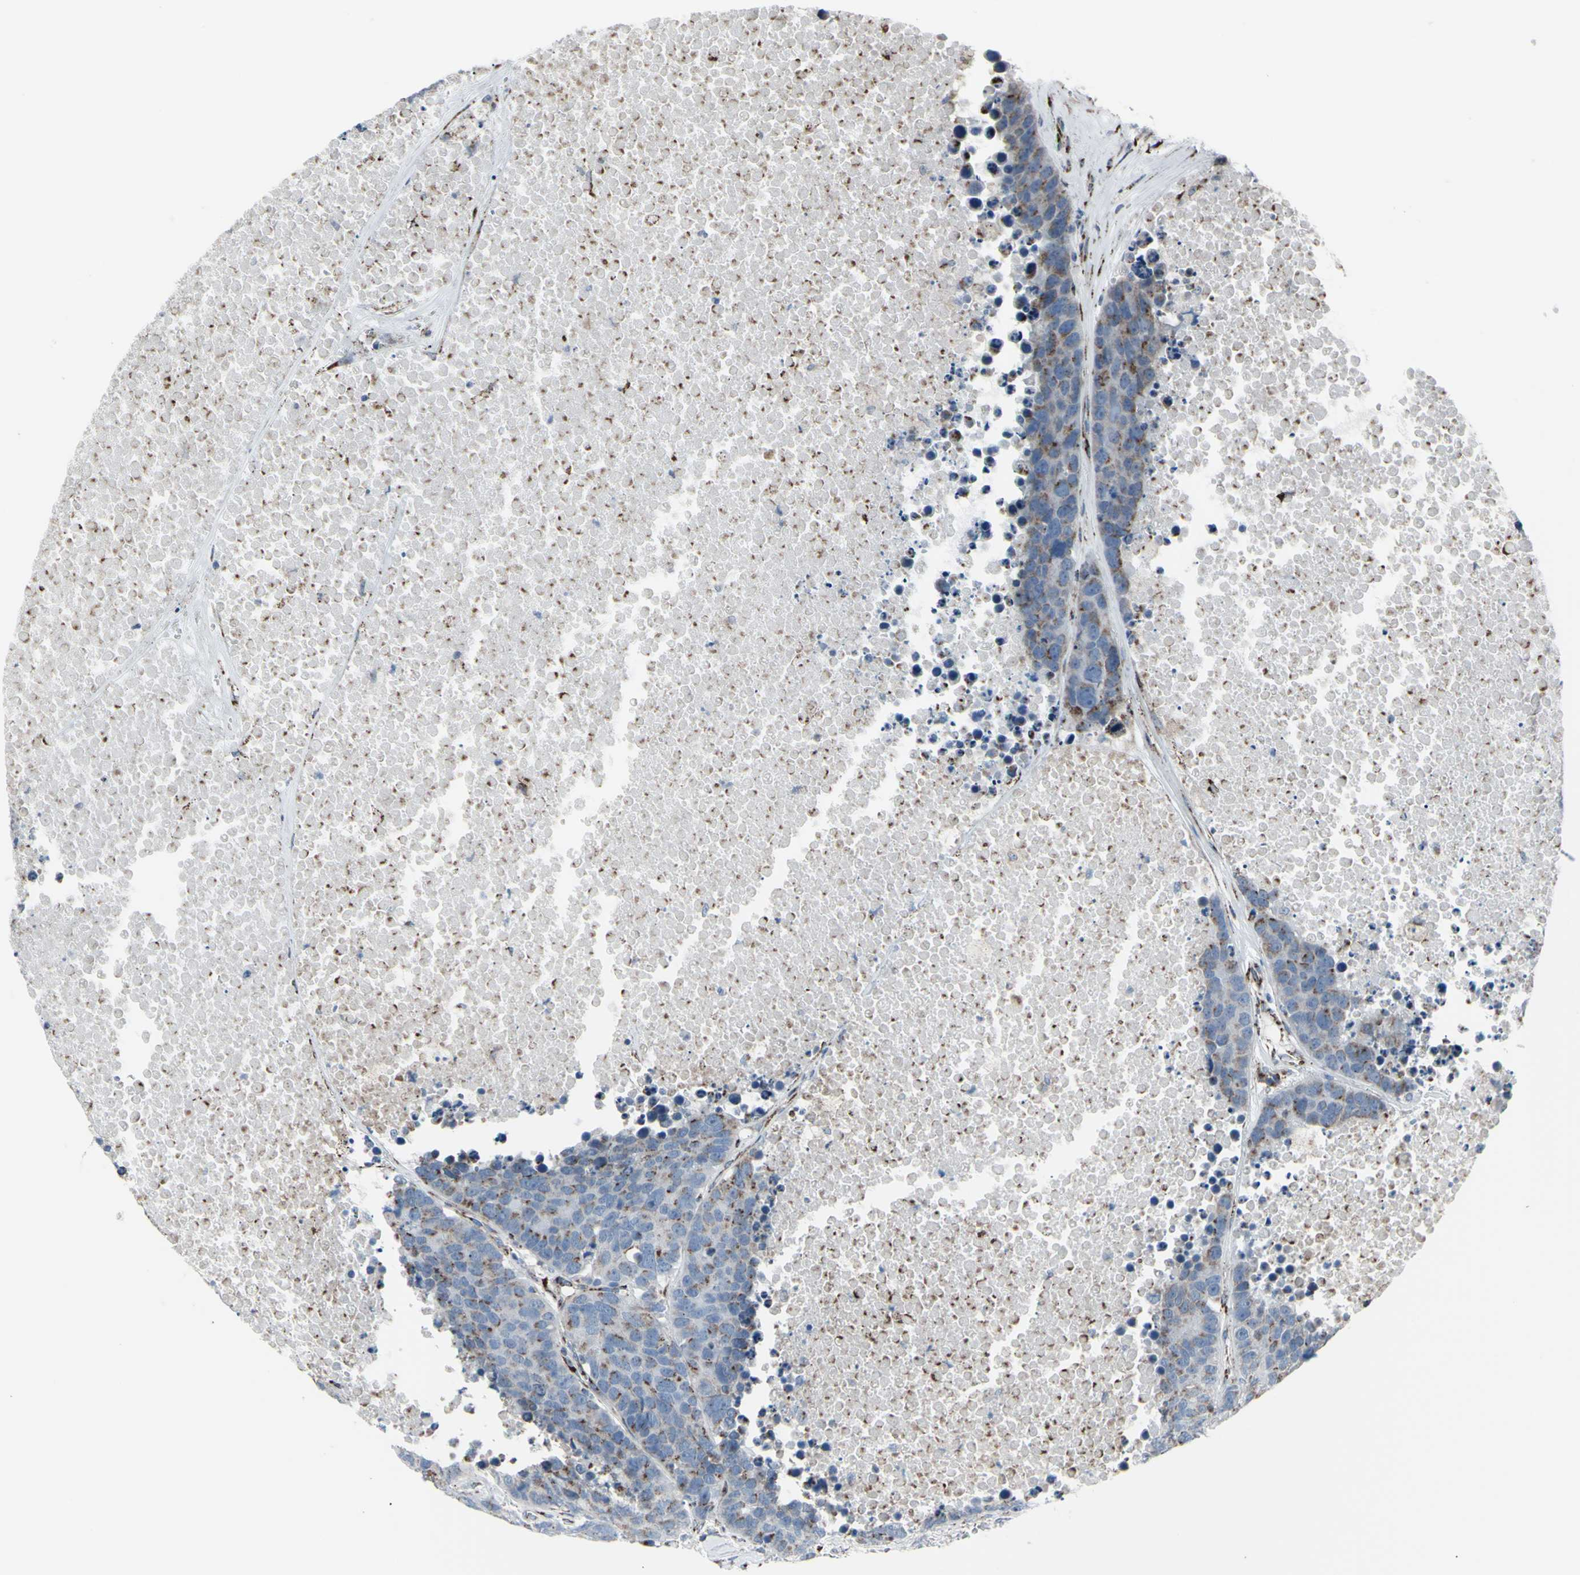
{"staining": {"intensity": "moderate", "quantity": "25%-75%", "location": "cytoplasmic/membranous"}, "tissue": "carcinoid", "cell_type": "Tumor cells", "image_type": "cancer", "snomed": [{"axis": "morphology", "description": "Carcinoid, malignant, NOS"}, {"axis": "topography", "description": "Lung"}], "caption": "Malignant carcinoid stained with DAB (3,3'-diaminobenzidine) IHC displays medium levels of moderate cytoplasmic/membranous staining in approximately 25%-75% of tumor cells.", "gene": "GLG1", "patient": {"sex": "male", "age": 60}}